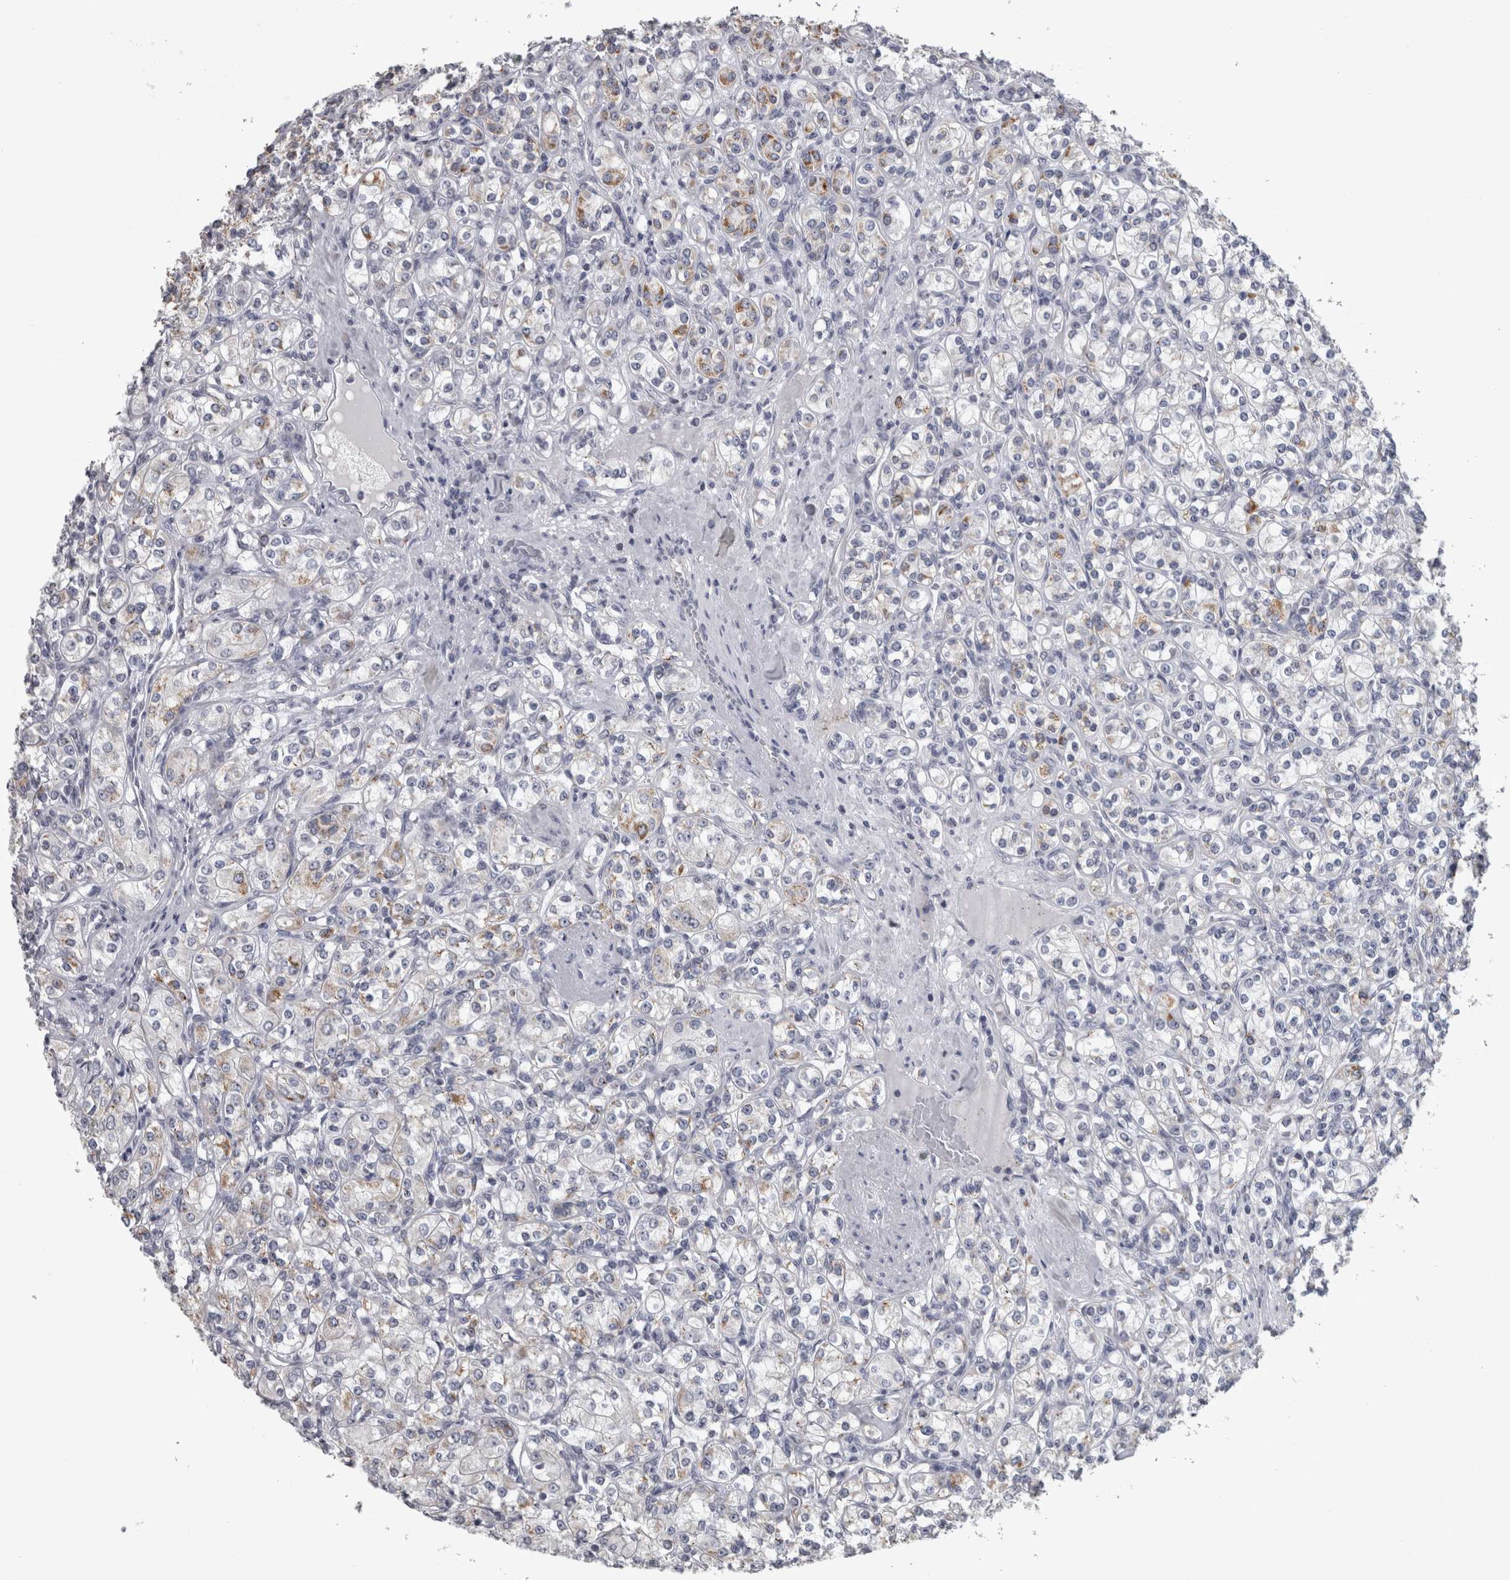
{"staining": {"intensity": "moderate", "quantity": "<25%", "location": "cytoplasmic/membranous"}, "tissue": "renal cancer", "cell_type": "Tumor cells", "image_type": "cancer", "snomed": [{"axis": "morphology", "description": "Adenocarcinoma, NOS"}, {"axis": "topography", "description": "Kidney"}], "caption": "Tumor cells display low levels of moderate cytoplasmic/membranous positivity in about <25% of cells in renal cancer.", "gene": "DBT", "patient": {"sex": "male", "age": 77}}